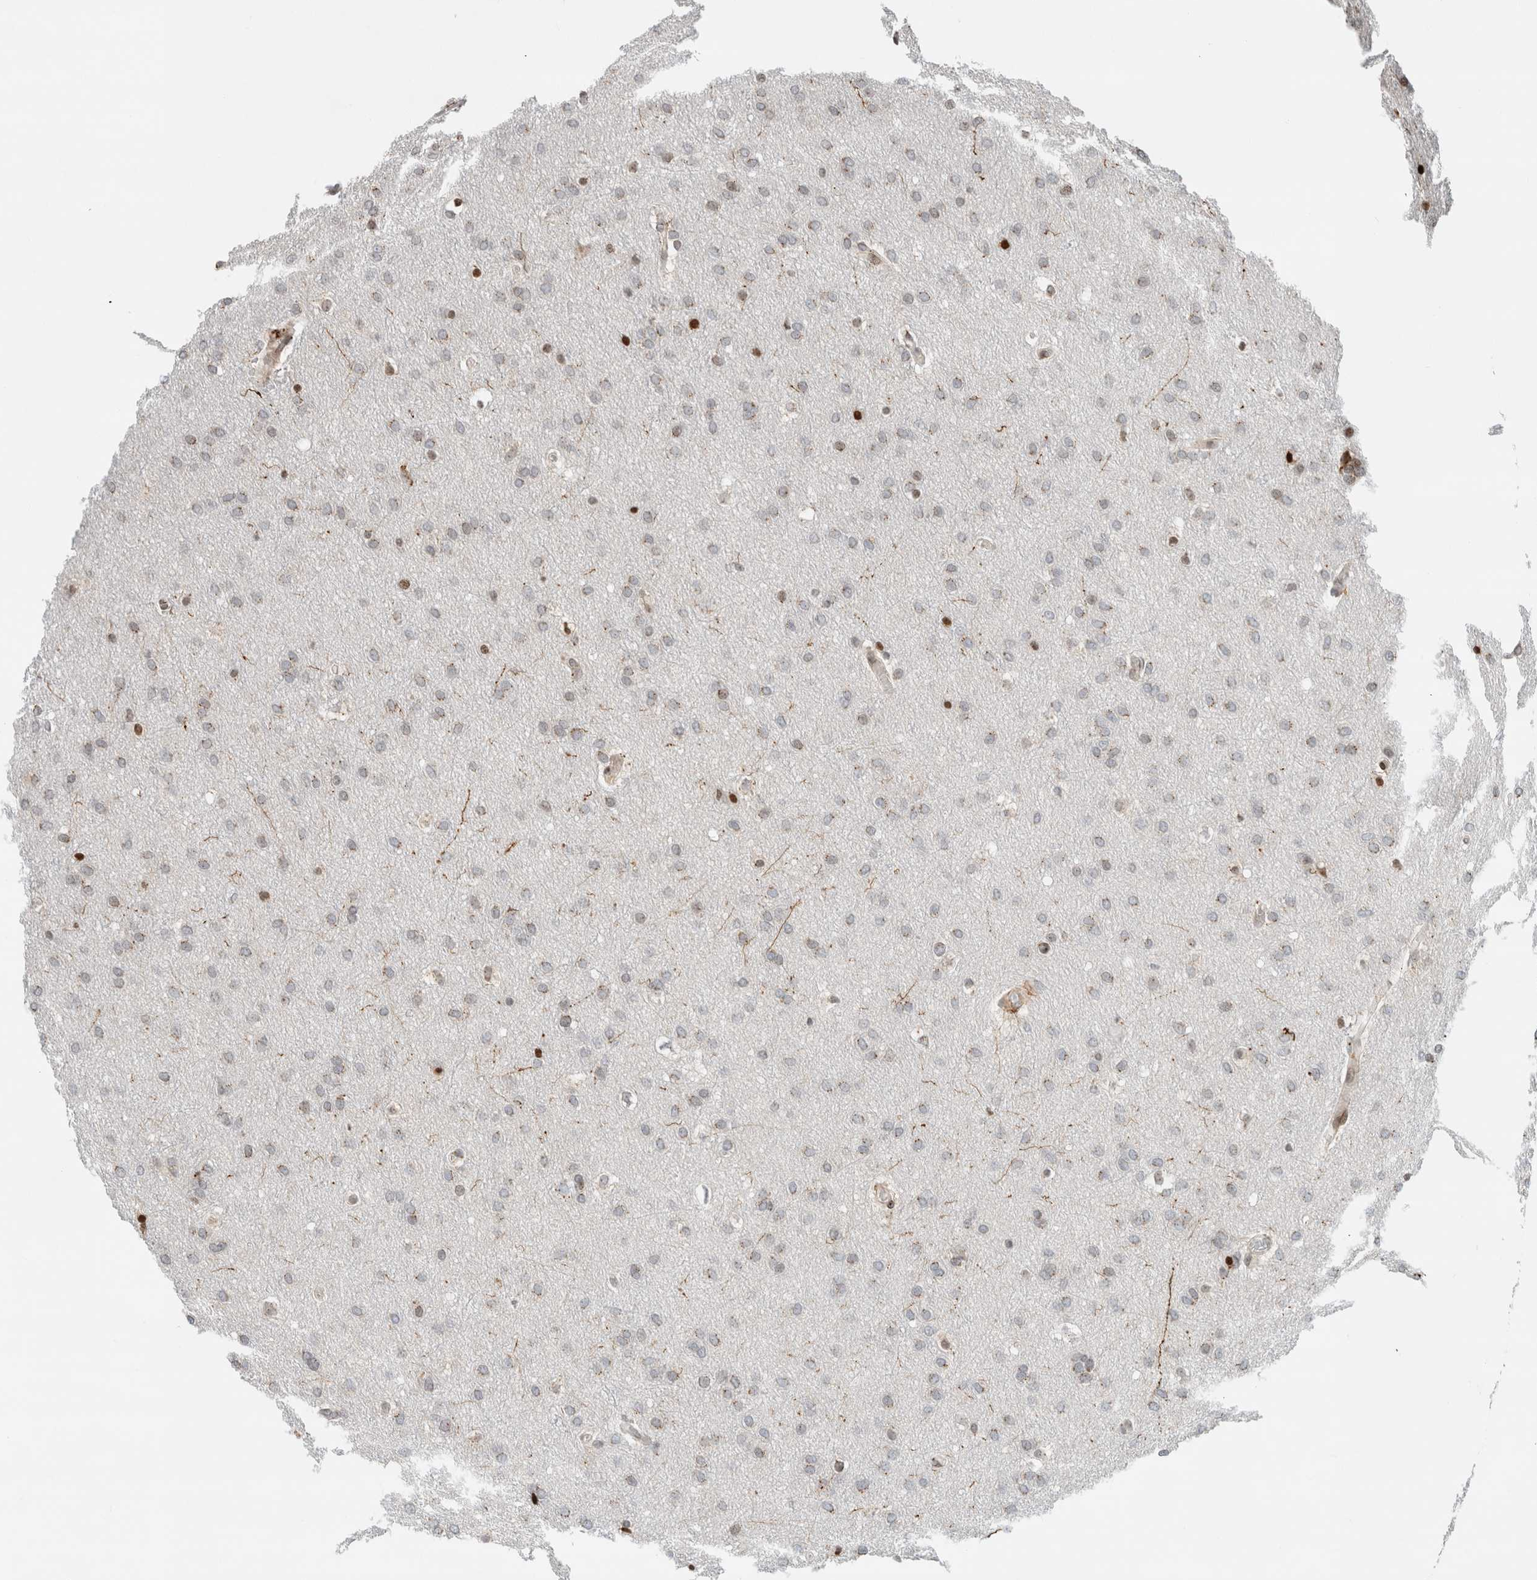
{"staining": {"intensity": "weak", "quantity": "<25%", "location": "cytoplasmic/membranous"}, "tissue": "glioma", "cell_type": "Tumor cells", "image_type": "cancer", "snomed": [{"axis": "morphology", "description": "Glioma, malignant, Low grade"}, {"axis": "topography", "description": "Brain"}], "caption": "This is an immunohistochemistry (IHC) photomicrograph of malignant glioma (low-grade). There is no staining in tumor cells.", "gene": "GINS4", "patient": {"sex": "female", "age": 37}}